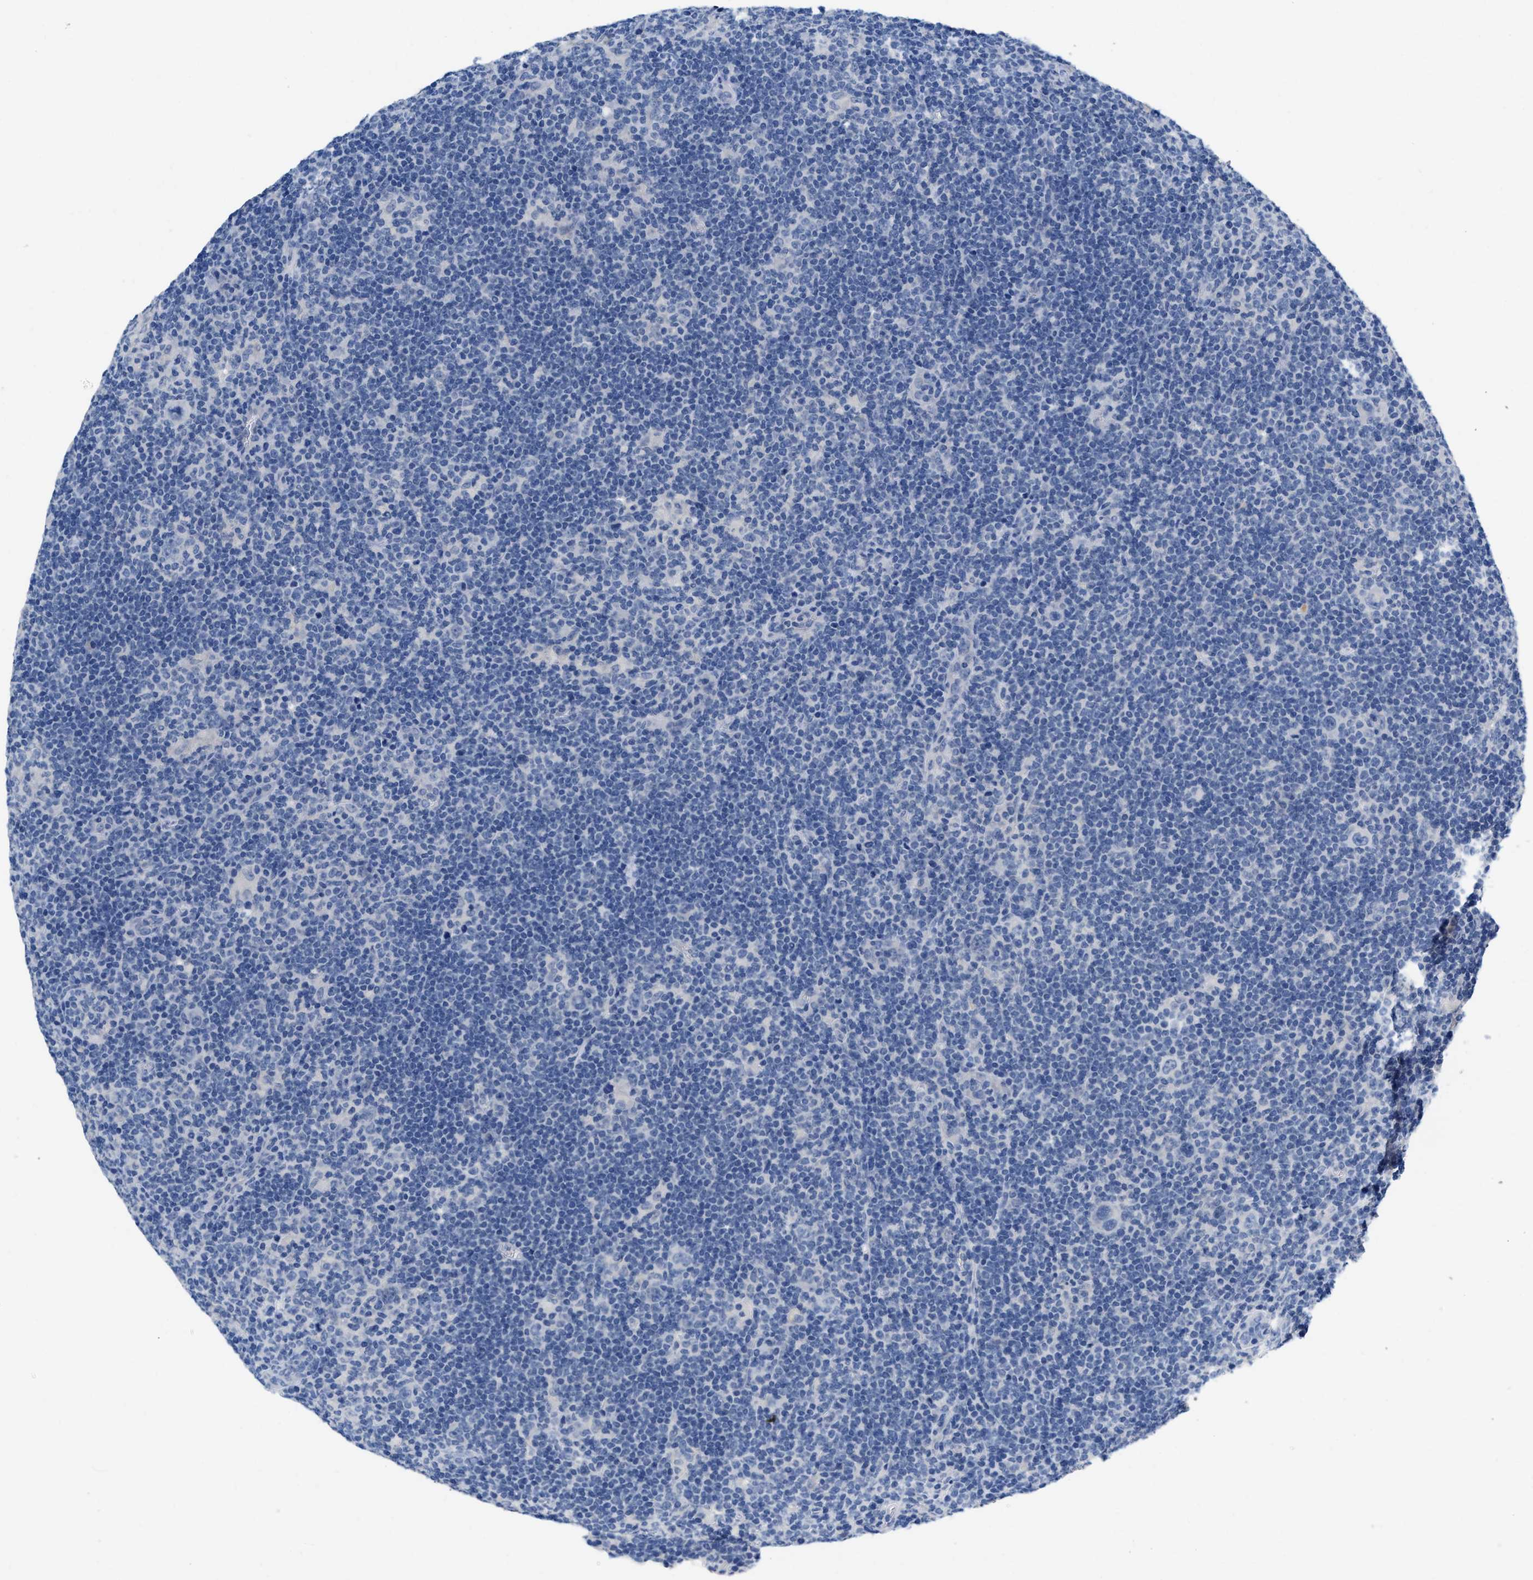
{"staining": {"intensity": "negative", "quantity": "none", "location": "none"}, "tissue": "lymphoma", "cell_type": "Tumor cells", "image_type": "cancer", "snomed": [{"axis": "morphology", "description": "Hodgkin's disease, NOS"}, {"axis": "topography", "description": "Lymph node"}], "caption": "The image displays no significant expression in tumor cells of lymphoma.", "gene": "PYY", "patient": {"sex": "female", "age": 57}}